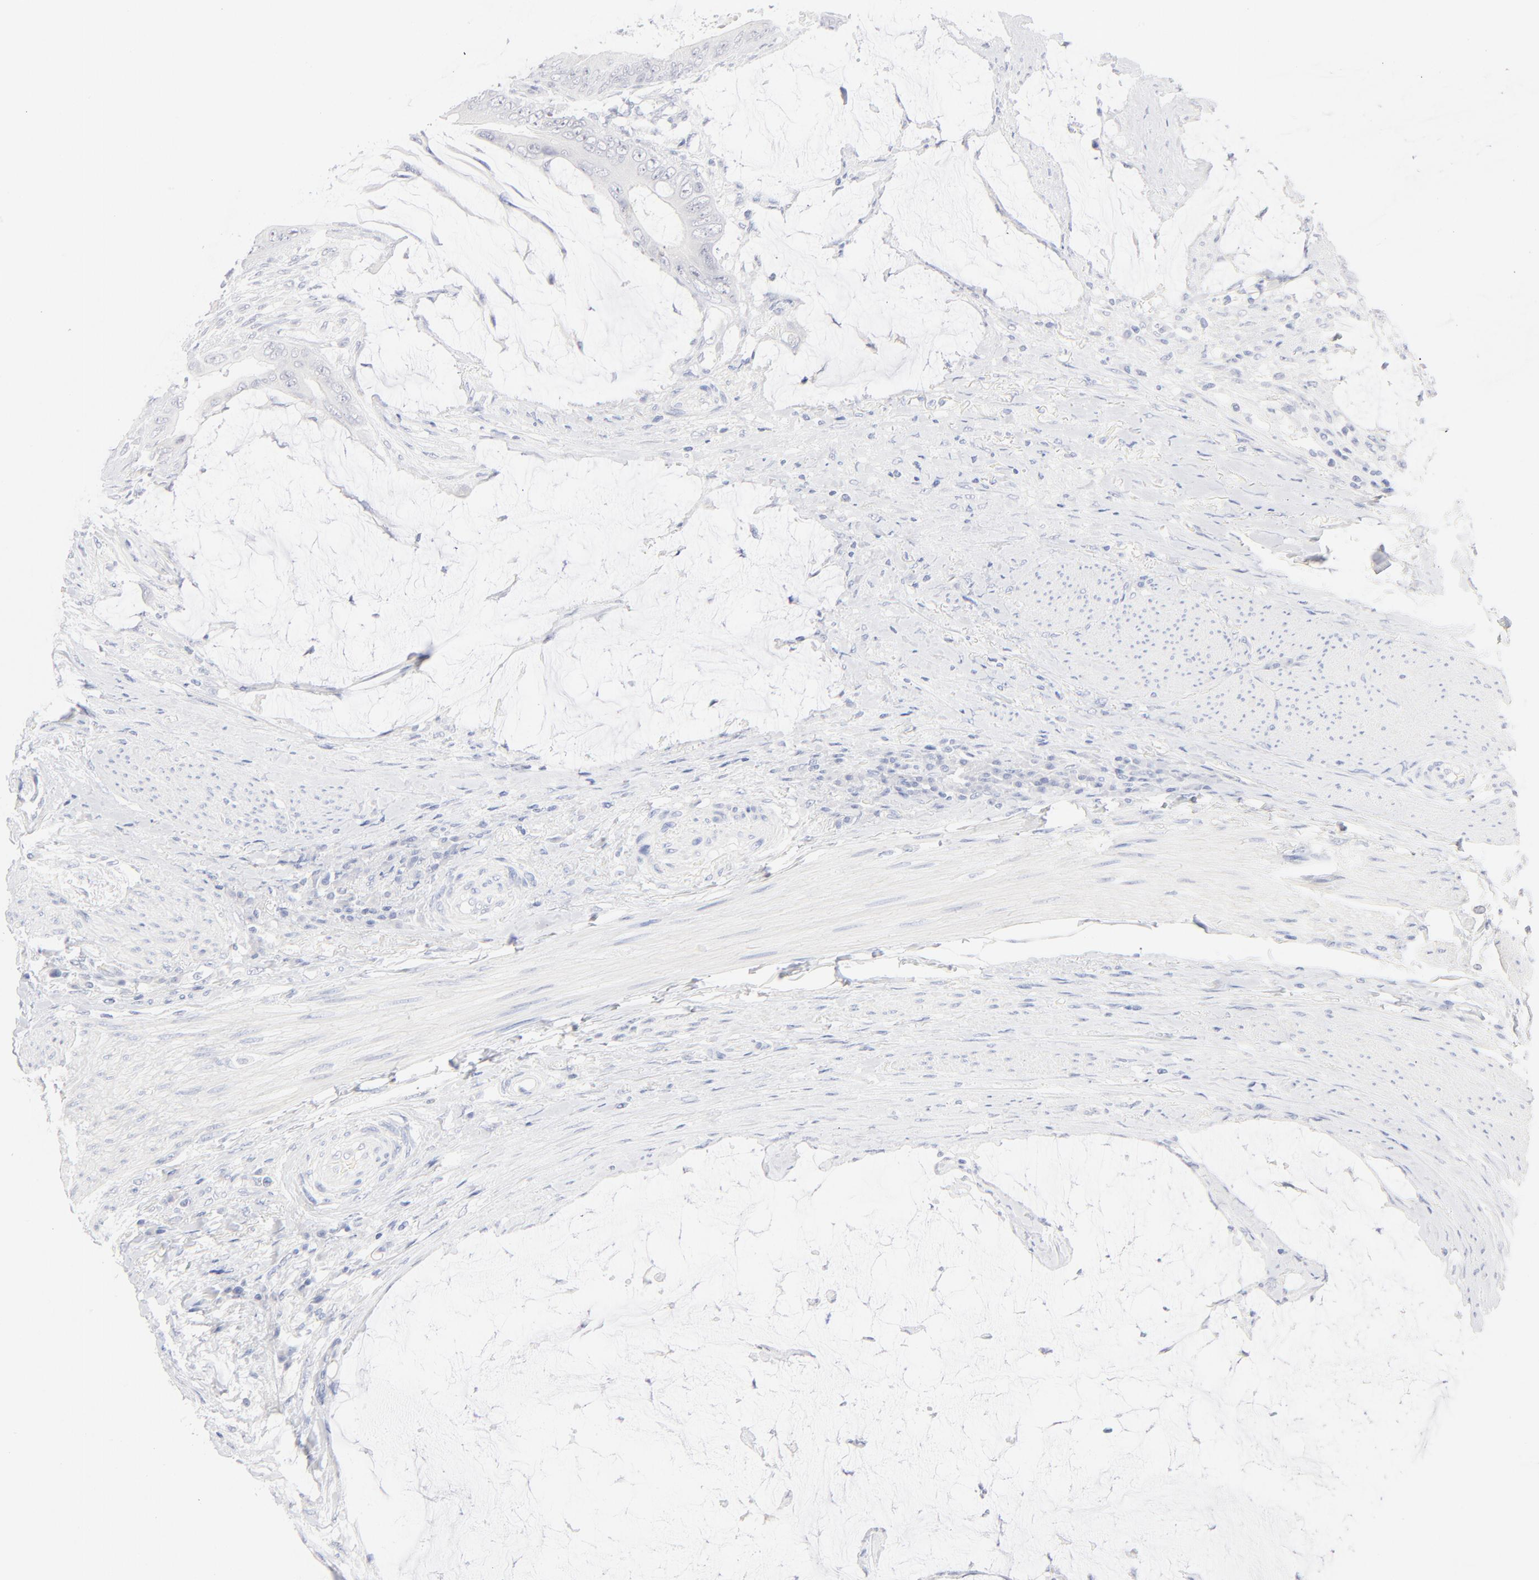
{"staining": {"intensity": "negative", "quantity": "none", "location": "none"}, "tissue": "colorectal cancer", "cell_type": "Tumor cells", "image_type": "cancer", "snomed": [{"axis": "morphology", "description": "Normal tissue, NOS"}, {"axis": "morphology", "description": "Adenocarcinoma, NOS"}, {"axis": "topography", "description": "Rectum"}, {"axis": "topography", "description": "Peripheral nerve tissue"}], "caption": "This is an IHC image of human adenocarcinoma (colorectal). There is no expression in tumor cells.", "gene": "ONECUT1", "patient": {"sex": "female", "age": 77}}